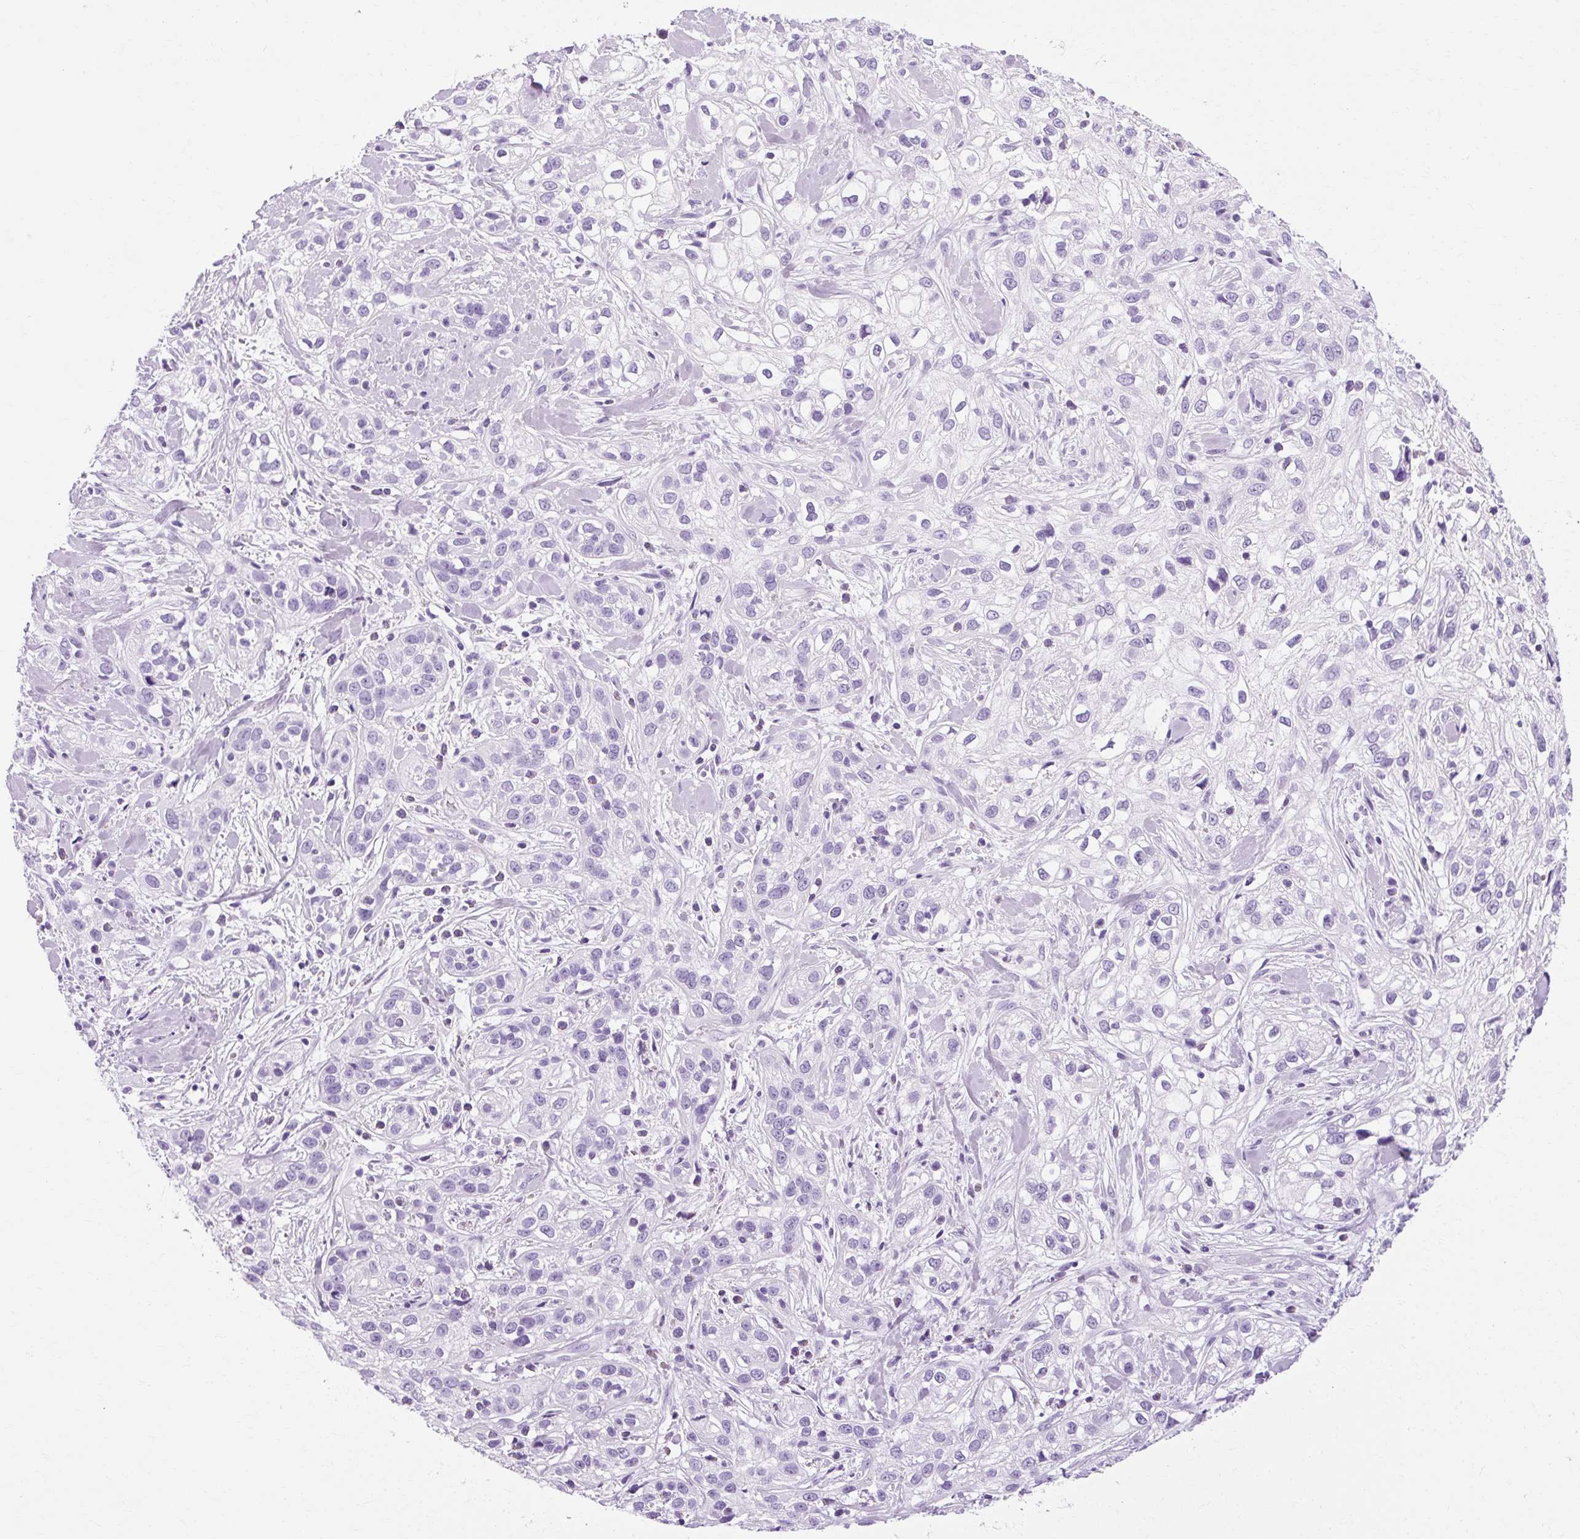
{"staining": {"intensity": "negative", "quantity": "none", "location": "none"}, "tissue": "skin cancer", "cell_type": "Tumor cells", "image_type": "cancer", "snomed": [{"axis": "morphology", "description": "Squamous cell carcinoma, NOS"}, {"axis": "topography", "description": "Skin"}], "caption": "An IHC histopathology image of skin cancer is shown. There is no staining in tumor cells of skin cancer.", "gene": "B3GNT4", "patient": {"sex": "male", "age": 82}}